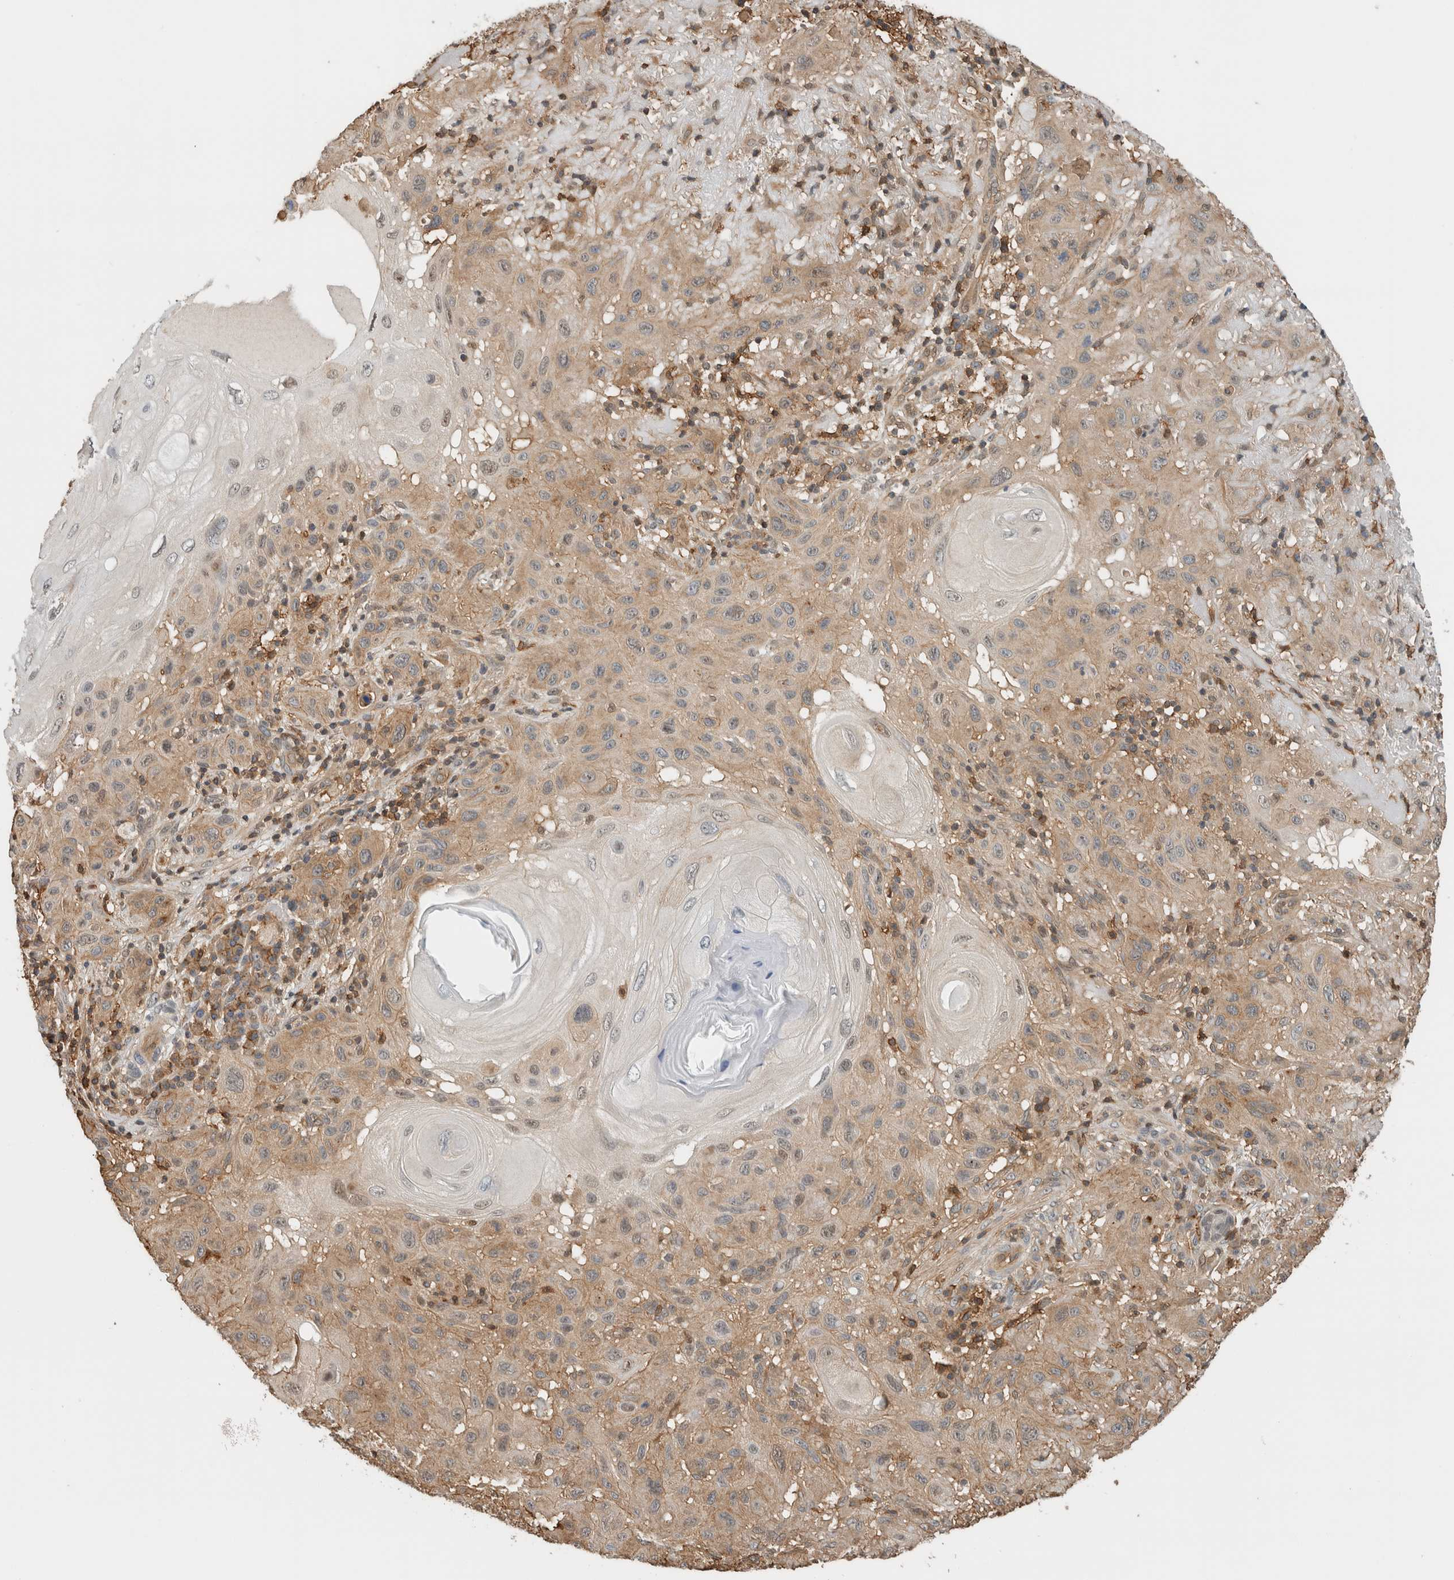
{"staining": {"intensity": "weak", "quantity": "25%-75%", "location": "cytoplasmic/membranous"}, "tissue": "skin cancer", "cell_type": "Tumor cells", "image_type": "cancer", "snomed": [{"axis": "morphology", "description": "Normal tissue, NOS"}, {"axis": "morphology", "description": "Squamous cell carcinoma, NOS"}, {"axis": "topography", "description": "Skin"}], "caption": "A high-resolution histopathology image shows IHC staining of skin cancer, which exhibits weak cytoplasmic/membranous positivity in approximately 25%-75% of tumor cells. Immunohistochemistry (ihc) stains the protein of interest in brown and the nuclei are stained blue.", "gene": "PFDN4", "patient": {"sex": "female", "age": 96}}